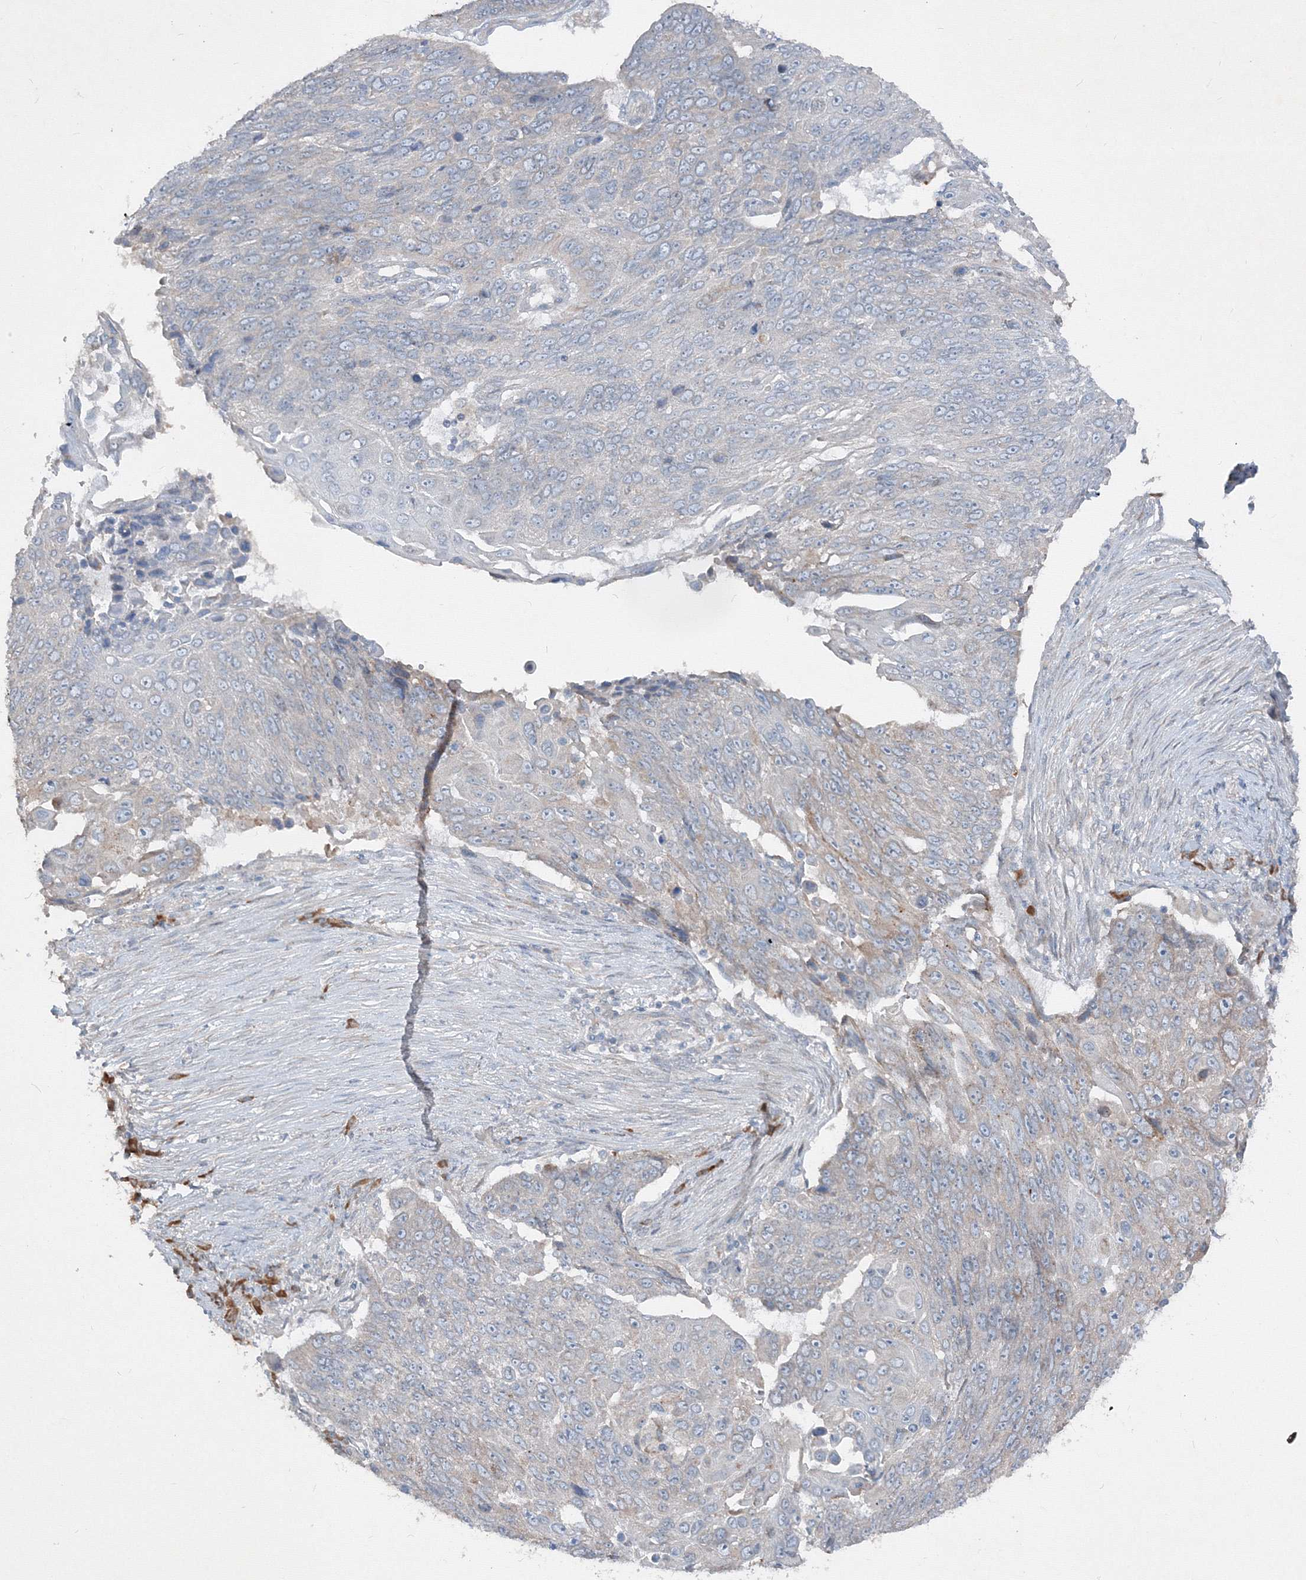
{"staining": {"intensity": "negative", "quantity": "none", "location": "none"}, "tissue": "lung cancer", "cell_type": "Tumor cells", "image_type": "cancer", "snomed": [{"axis": "morphology", "description": "Squamous cell carcinoma, NOS"}, {"axis": "topography", "description": "Lung"}], "caption": "An immunohistochemistry (IHC) photomicrograph of lung cancer (squamous cell carcinoma) is shown. There is no staining in tumor cells of lung cancer (squamous cell carcinoma).", "gene": "IFNAR1", "patient": {"sex": "male", "age": 66}}